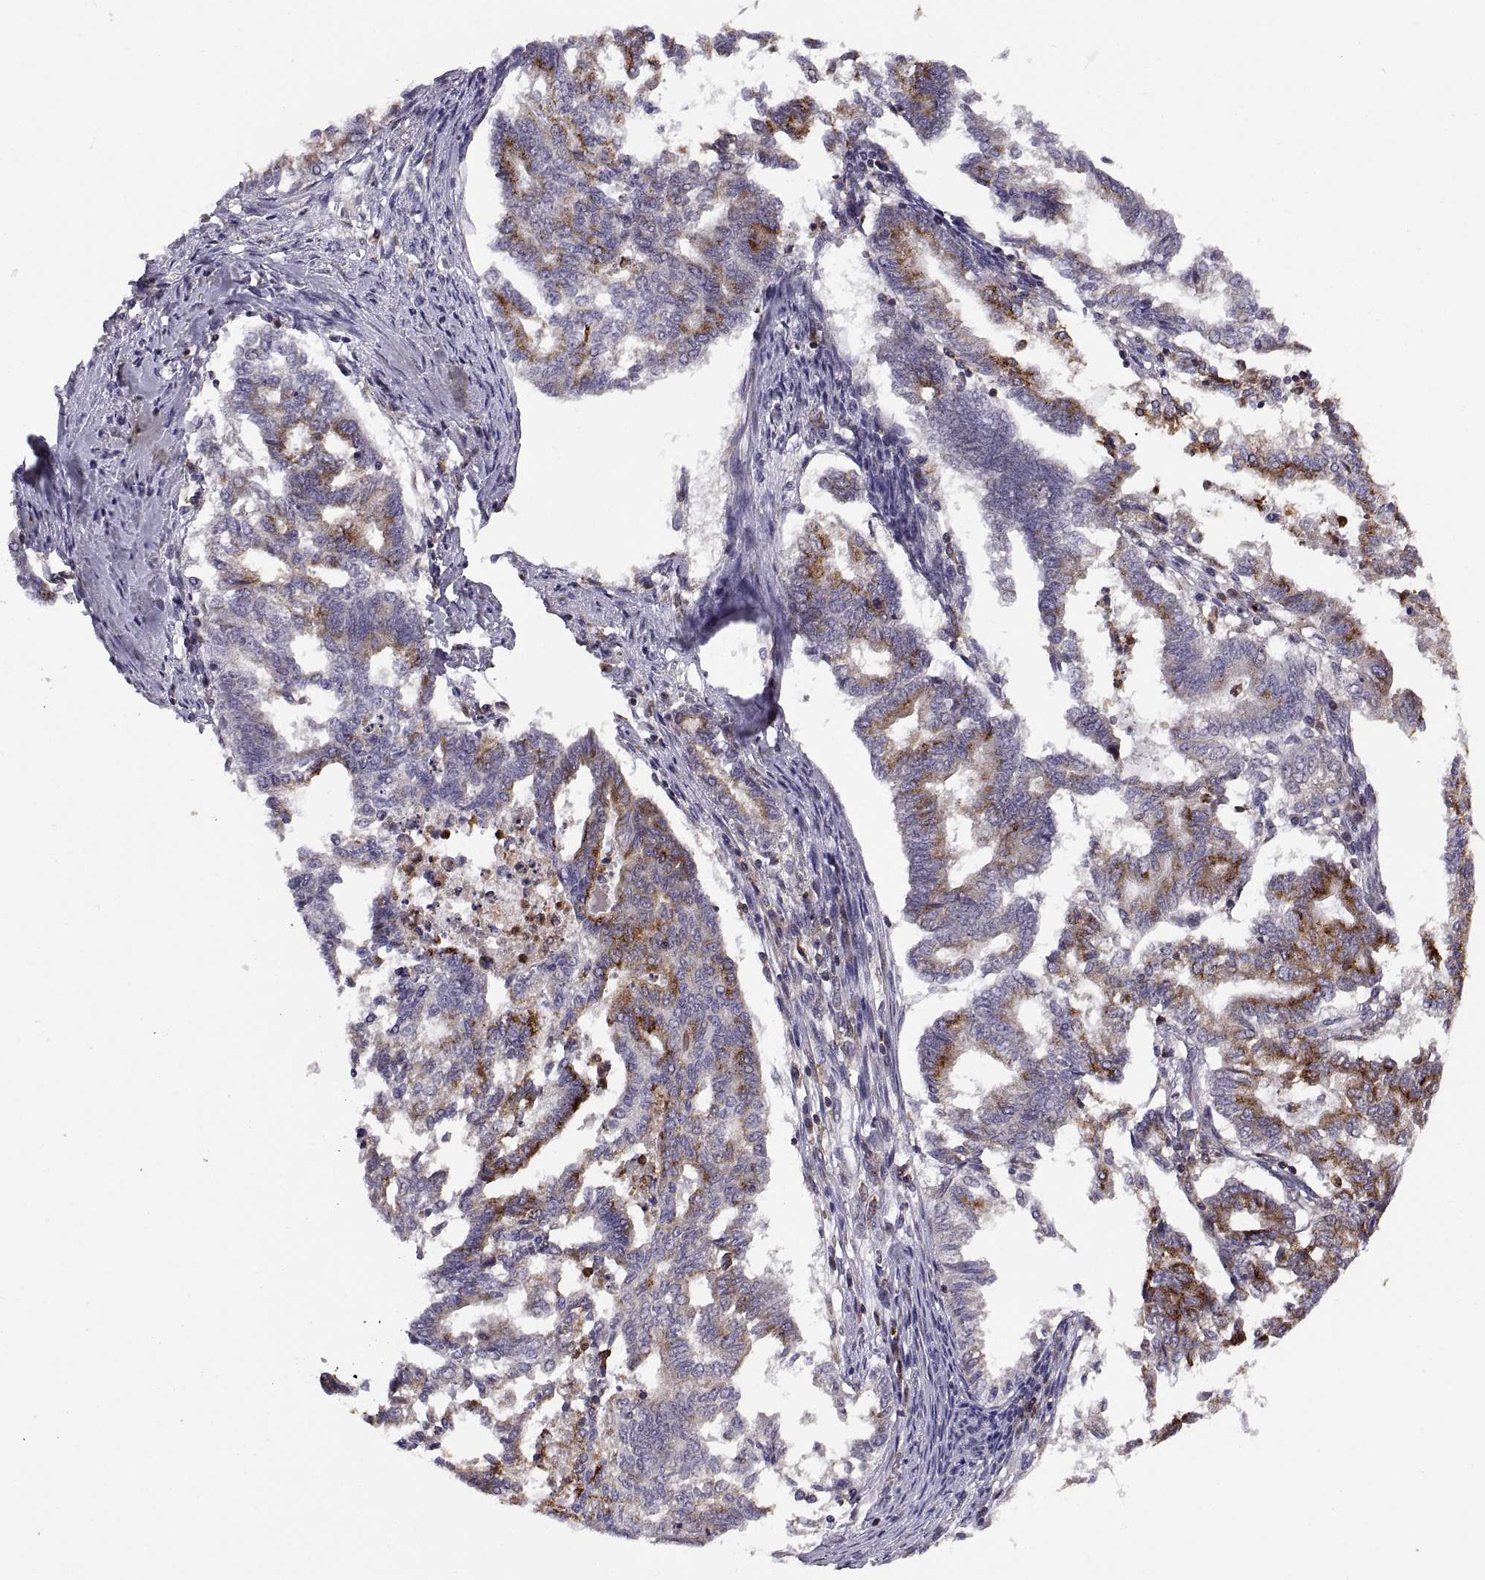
{"staining": {"intensity": "moderate", "quantity": "25%-75%", "location": "cytoplasmic/membranous"}, "tissue": "endometrial cancer", "cell_type": "Tumor cells", "image_type": "cancer", "snomed": [{"axis": "morphology", "description": "Adenocarcinoma, NOS"}, {"axis": "topography", "description": "Endometrium"}], "caption": "Endometrial cancer (adenocarcinoma) tissue demonstrates moderate cytoplasmic/membranous positivity in about 25%-75% of tumor cells, visualized by immunohistochemistry.", "gene": "ACAP1", "patient": {"sex": "female", "age": 79}}